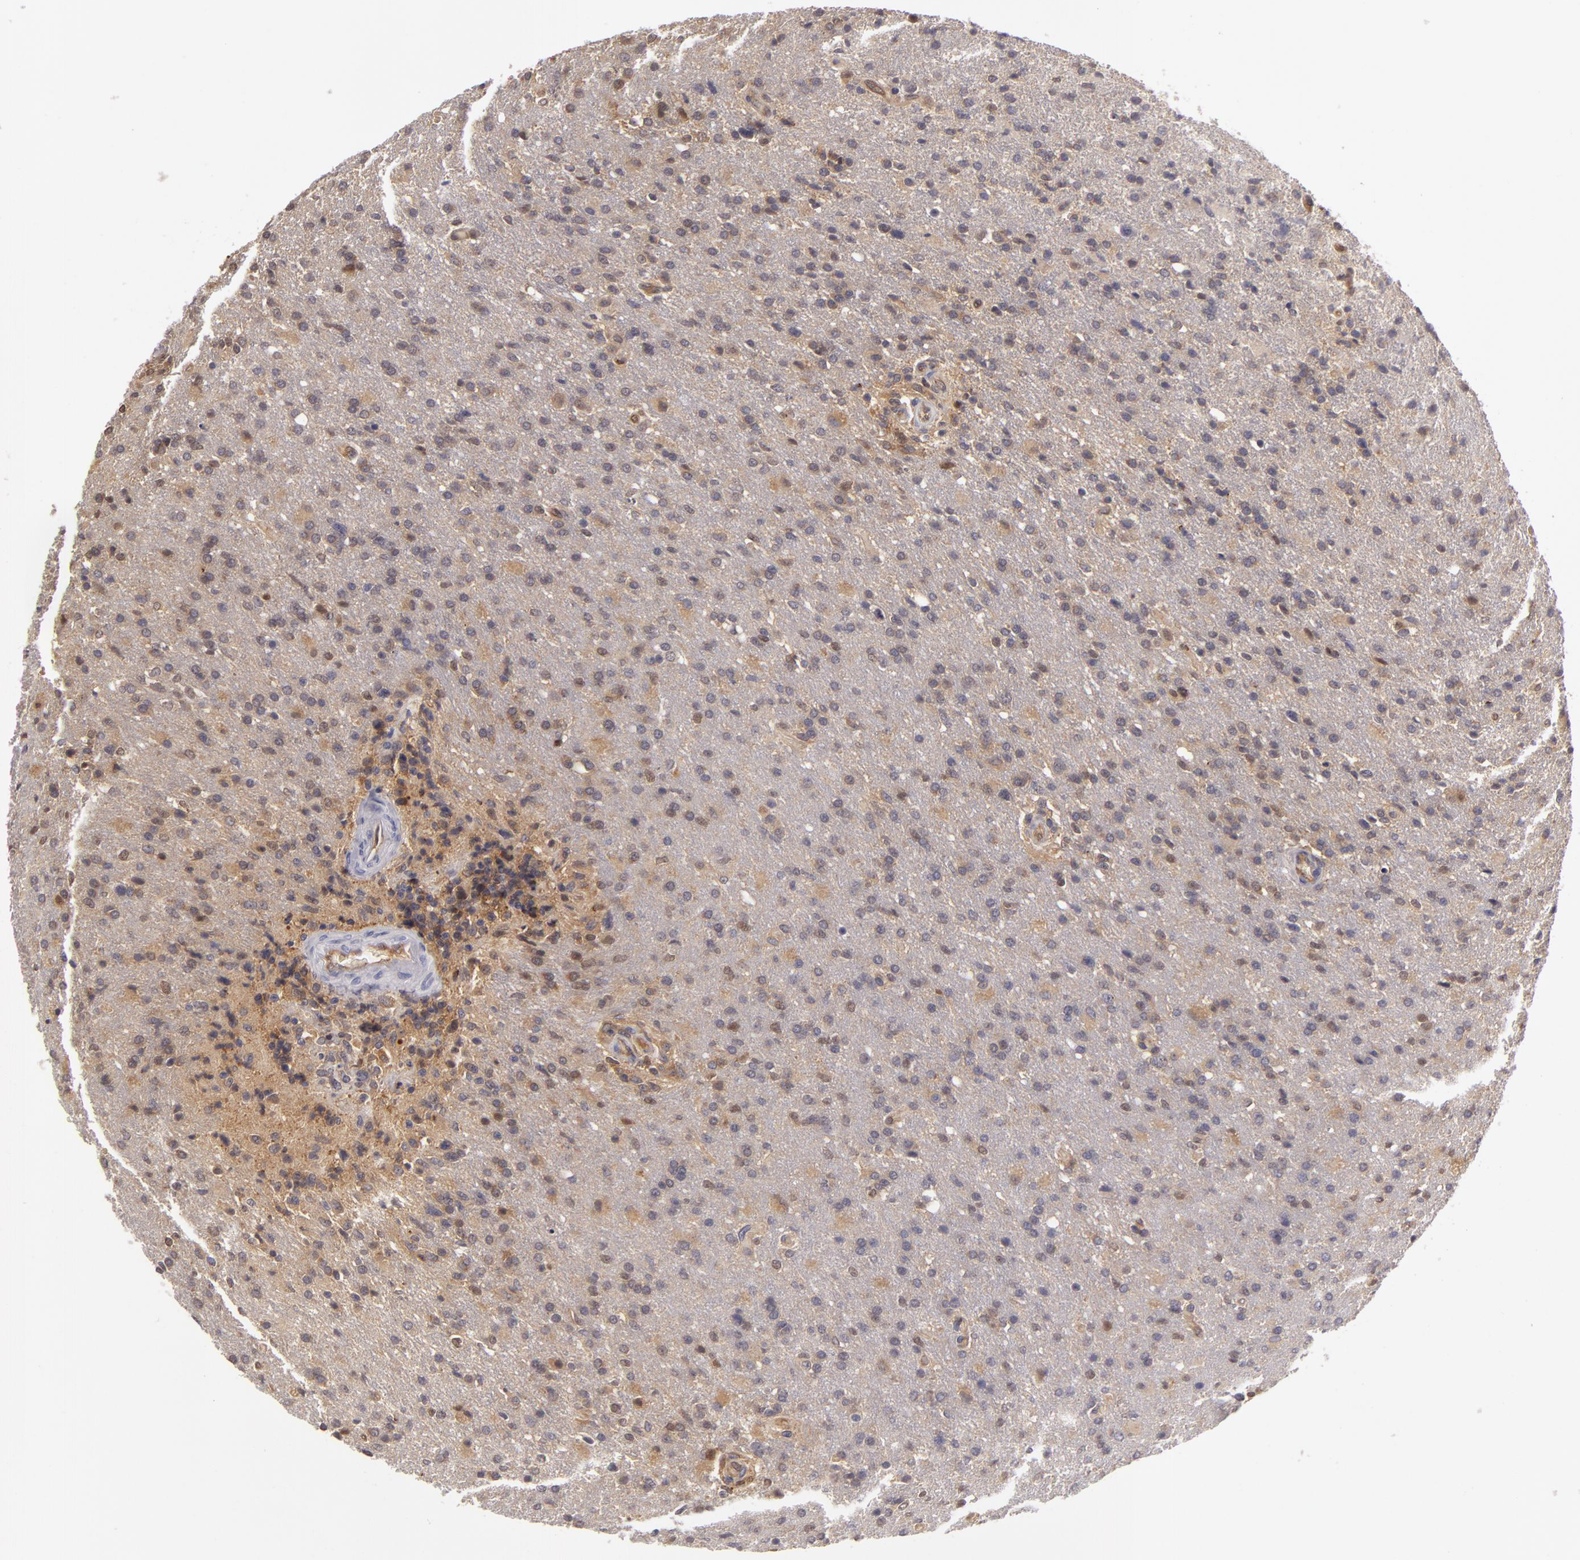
{"staining": {"intensity": "moderate", "quantity": "25%-75%", "location": "cytoplasmic/membranous"}, "tissue": "glioma", "cell_type": "Tumor cells", "image_type": "cancer", "snomed": [{"axis": "morphology", "description": "Glioma, malignant, High grade"}, {"axis": "topography", "description": "Brain"}], "caption": "Immunohistochemical staining of glioma shows medium levels of moderate cytoplasmic/membranous positivity in approximately 25%-75% of tumor cells. Using DAB (3,3'-diaminobenzidine) (brown) and hematoxylin (blue) stains, captured at high magnification using brightfield microscopy.", "gene": "ZNF229", "patient": {"sex": "male", "age": 68}}